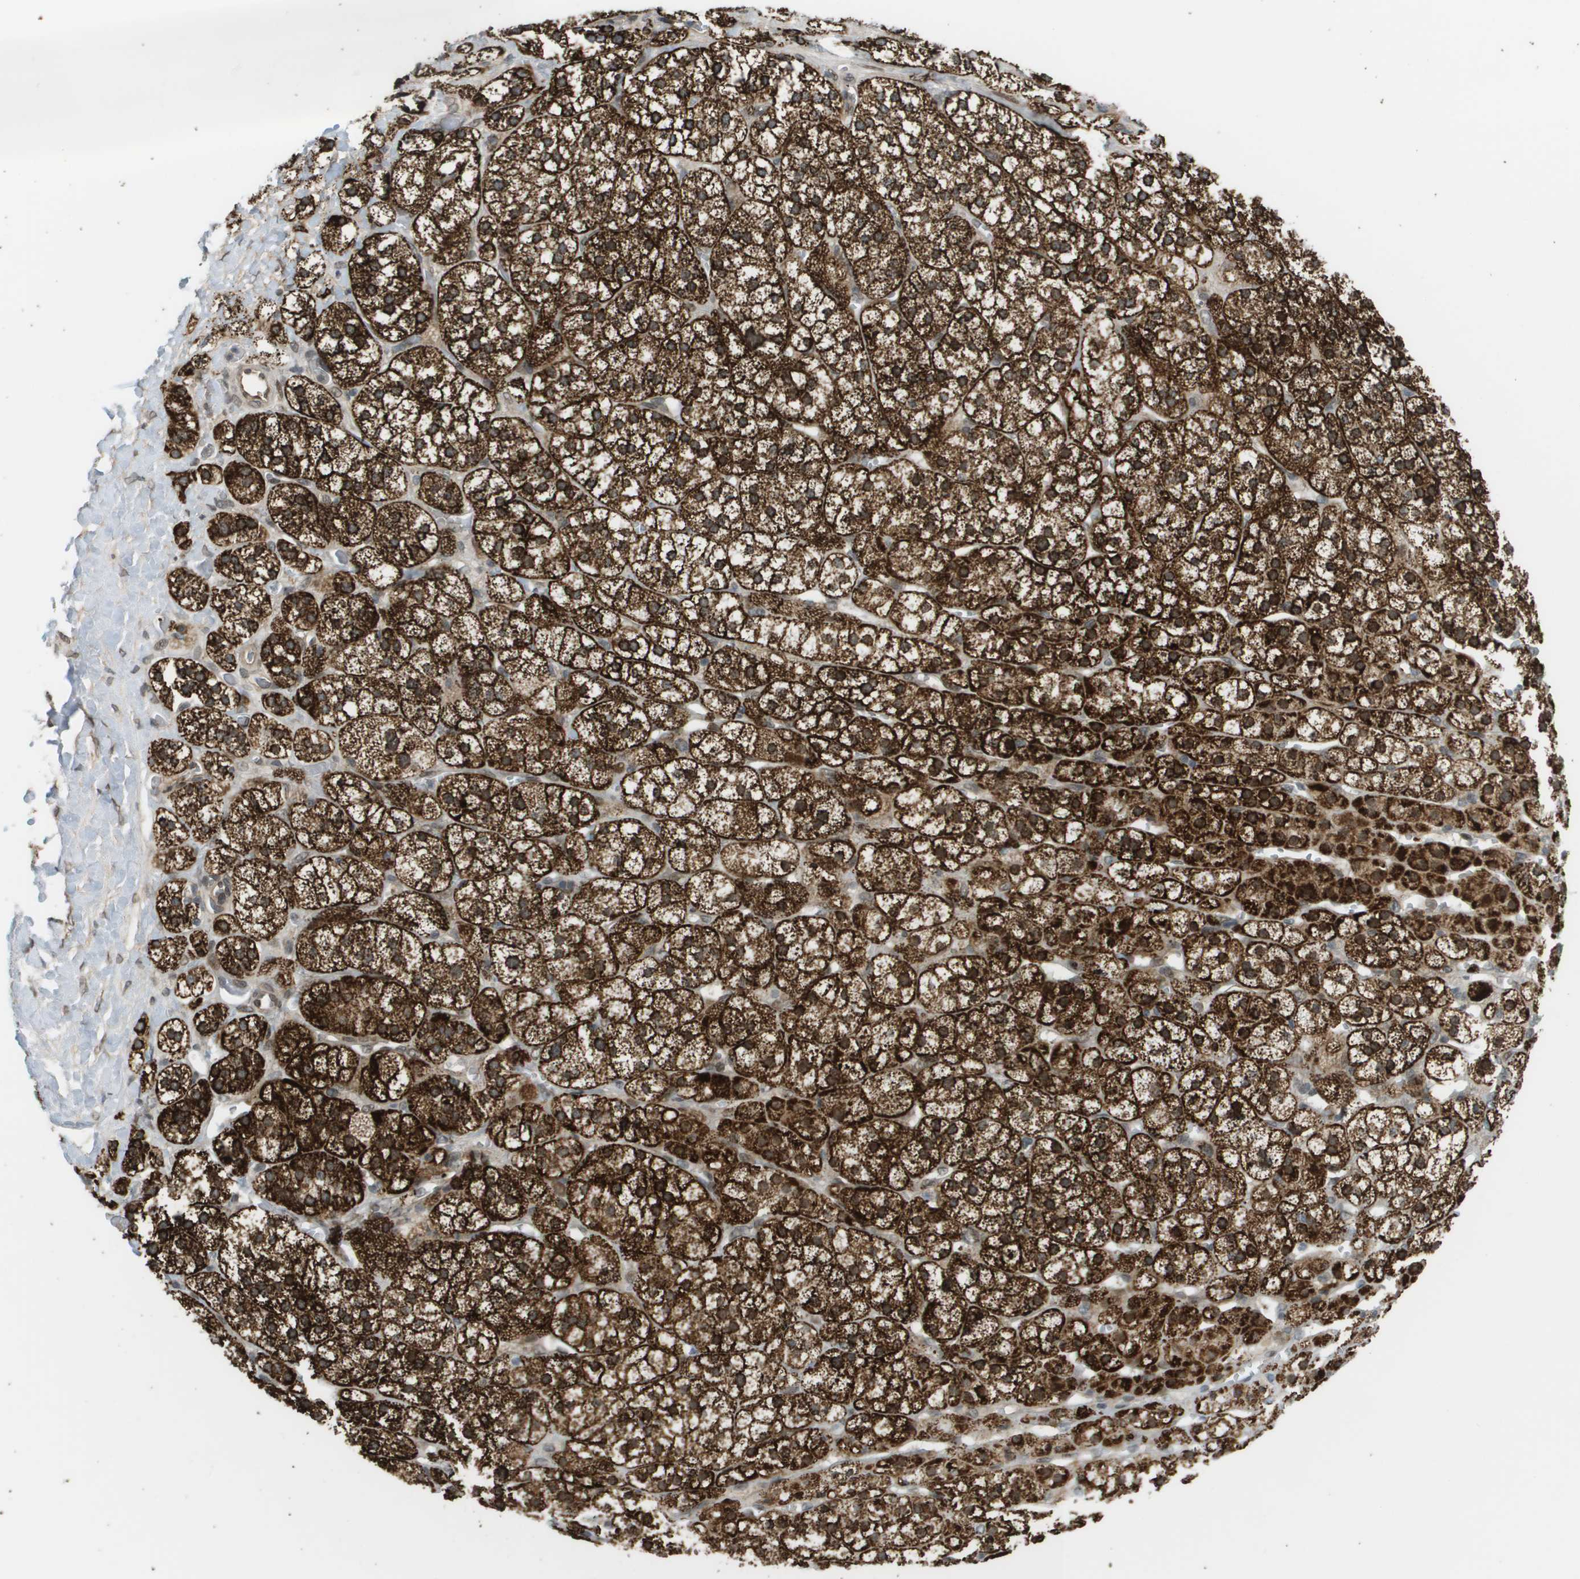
{"staining": {"intensity": "strong", "quantity": ">75%", "location": "cytoplasmic/membranous"}, "tissue": "adrenal gland", "cell_type": "Glandular cells", "image_type": "normal", "snomed": [{"axis": "morphology", "description": "Normal tissue, NOS"}, {"axis": "topography", "description": "Adrenal gland"}], "caption": "Immunohistochemistry (IHC) staining of normal adrenal gland, which exhibits high levels of strong cytoplasmic/membranous staining in approximately >75% of glandular cells indicating strong cytoplasmic/membranous protein expression. The staining was performed using DAB (3,3'-diaminobenzidine) (brown) for protein detection and nuclei were counterstained in hematoxylin (blue).", "gene": "CACNB4", "patient": {"sex": "male", "age": 56}}